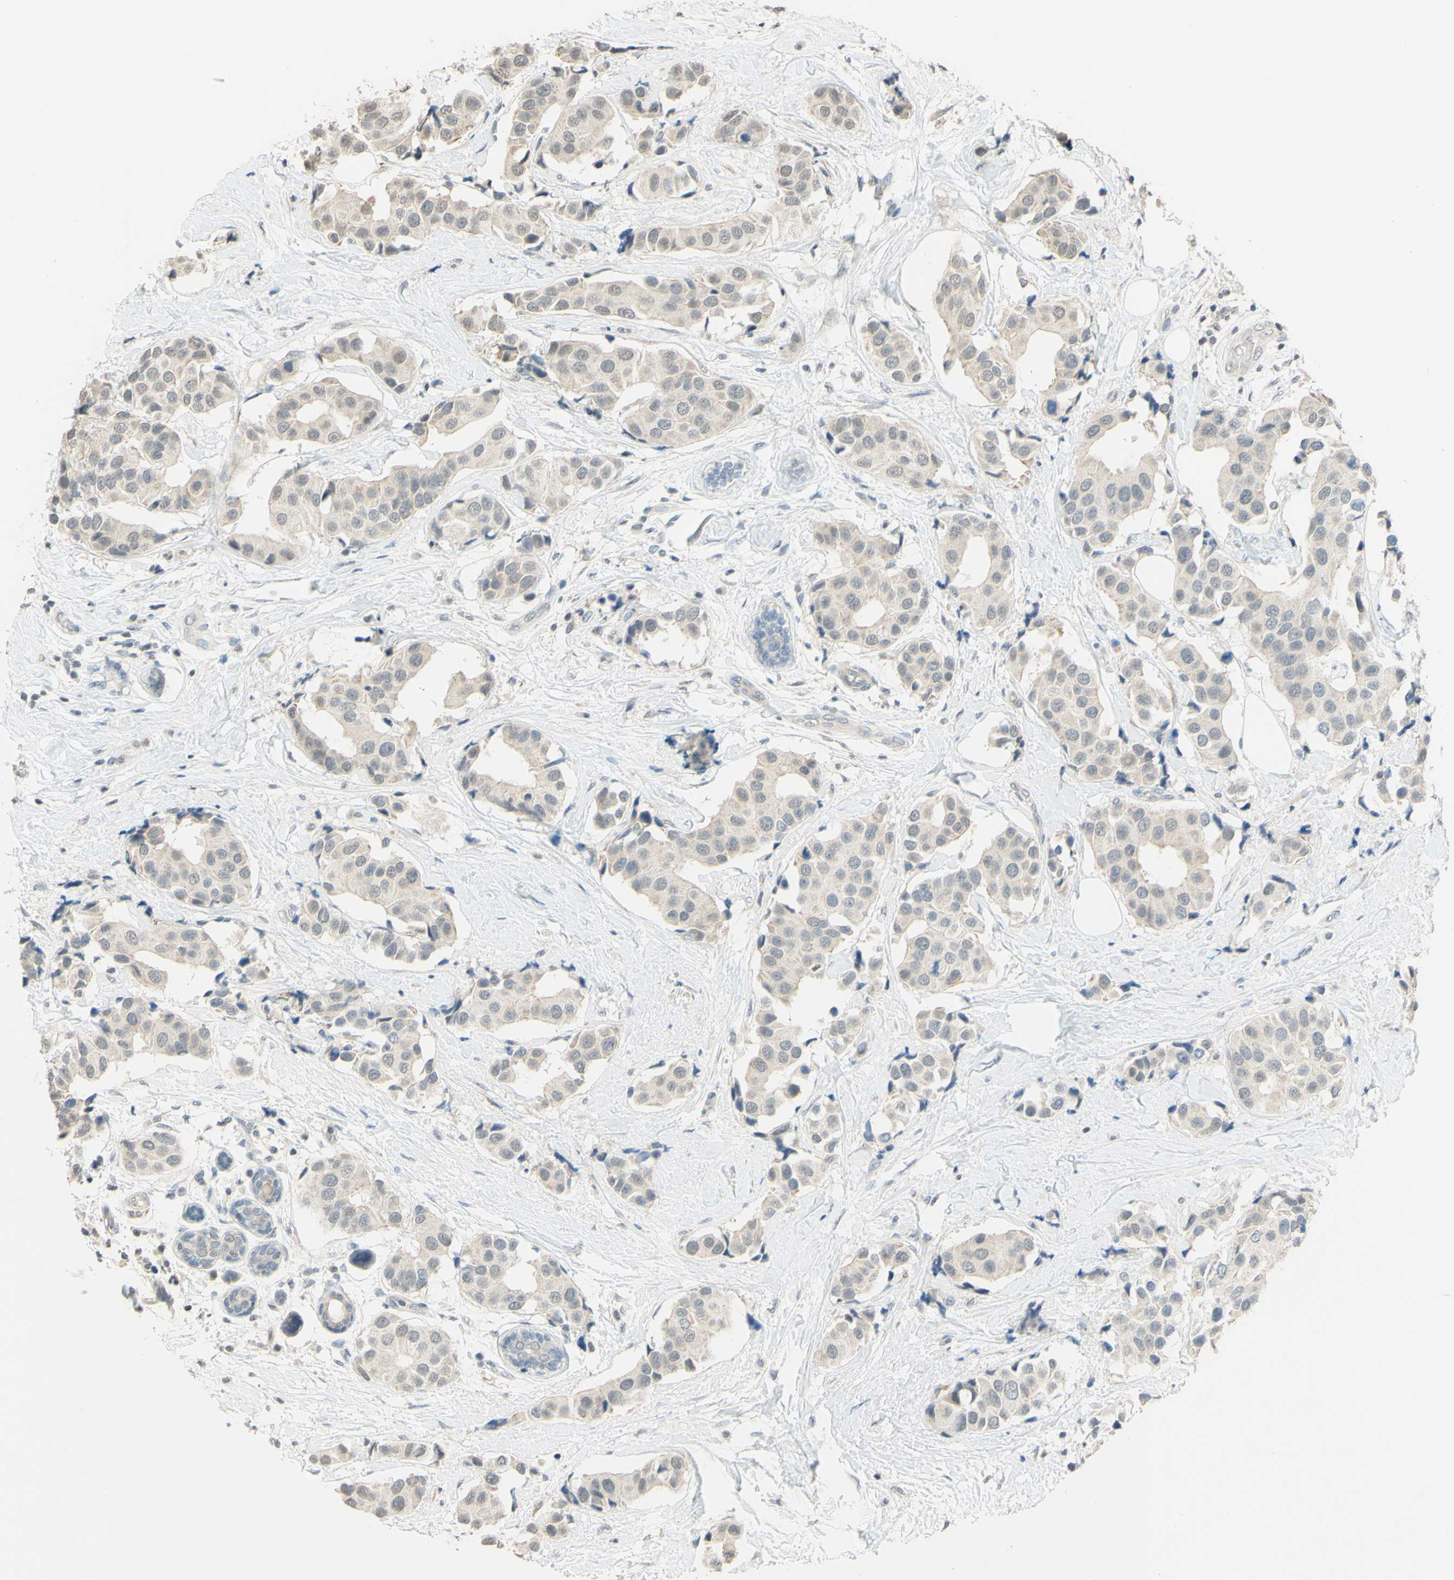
{"staining": {"intensity": "weak", "quantity": ">75%", "location": "cytoplasmic/membranous"}, "tissue": "breast cancer", "cell_type": "Tumor cells", "image_type": "cancer", "snomed": [{"axis": "morphology", "description": "Normal tissue, NOS"}, {"axis": "morphology", "description": "Duct carcinoma"}, {"axis": "topography", "description": "Breast"}], "caption": "A photomicrograph of human breast cancer stained for a protein exhibits weak cytoplasmic/membranous brown staining in tumor cells.", "gene": "MAG", "patient": {"sex": "female", "age": 39}}